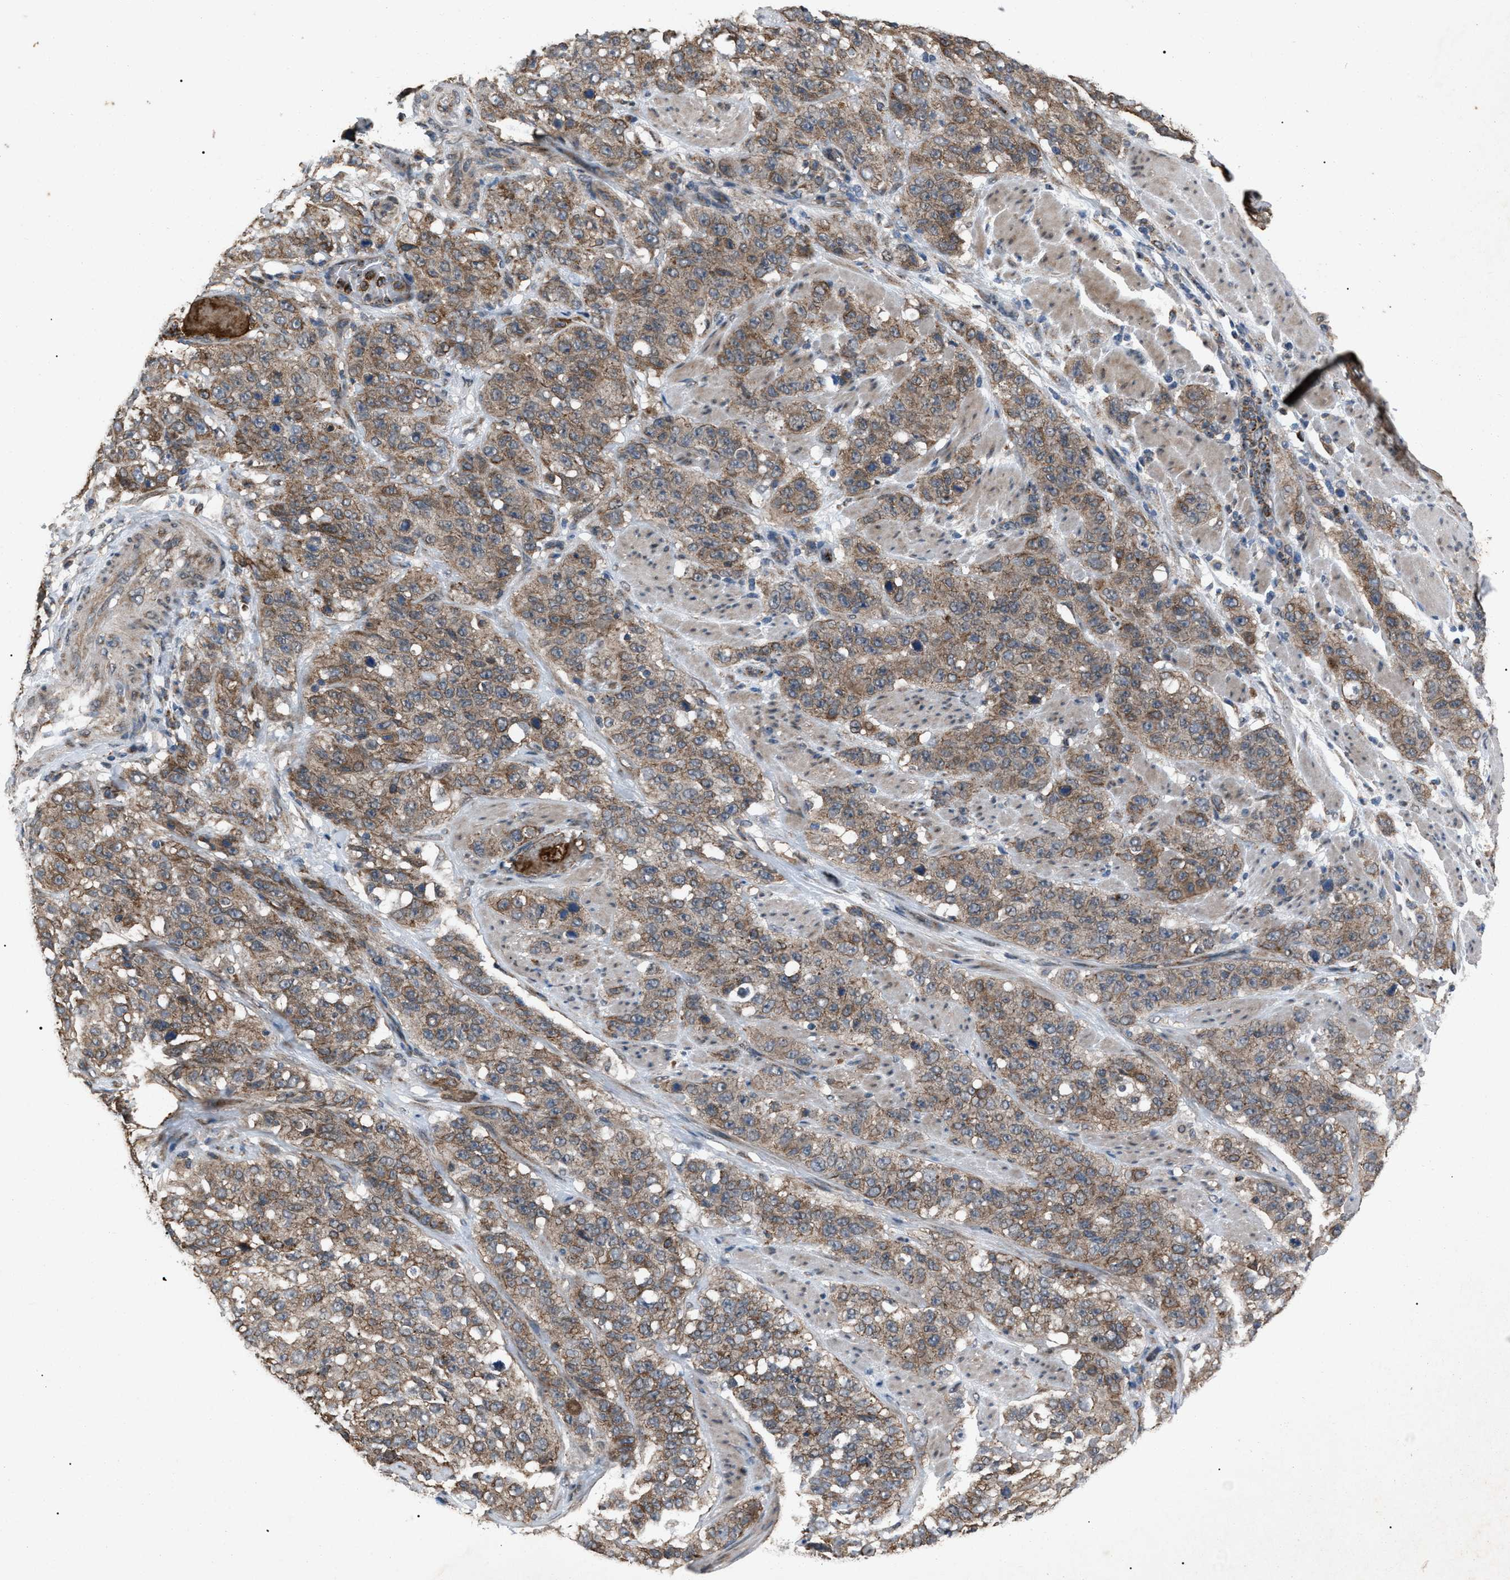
{"staining": {"intensity": "moderate", "quantity": ">75%", "location": "cytoplasmic/membranous"}, "tissue": "stomach cancer", "cell_type": "Tumor cells", "image_type": "cancer", "snomed": [{"axis": "morphology", "description": "Adenocarcinoma, NOS"}, {"axis": "topography", "description": "Stomach"}], "caption": "IHC of human stomach cancer demonstrates medium levels of moderate cytoplasmic/membranous expression in approximately >75% of tumor cells.", "gene": "ZFAND2A", "patient": {"sex": "male", "age": 48}}